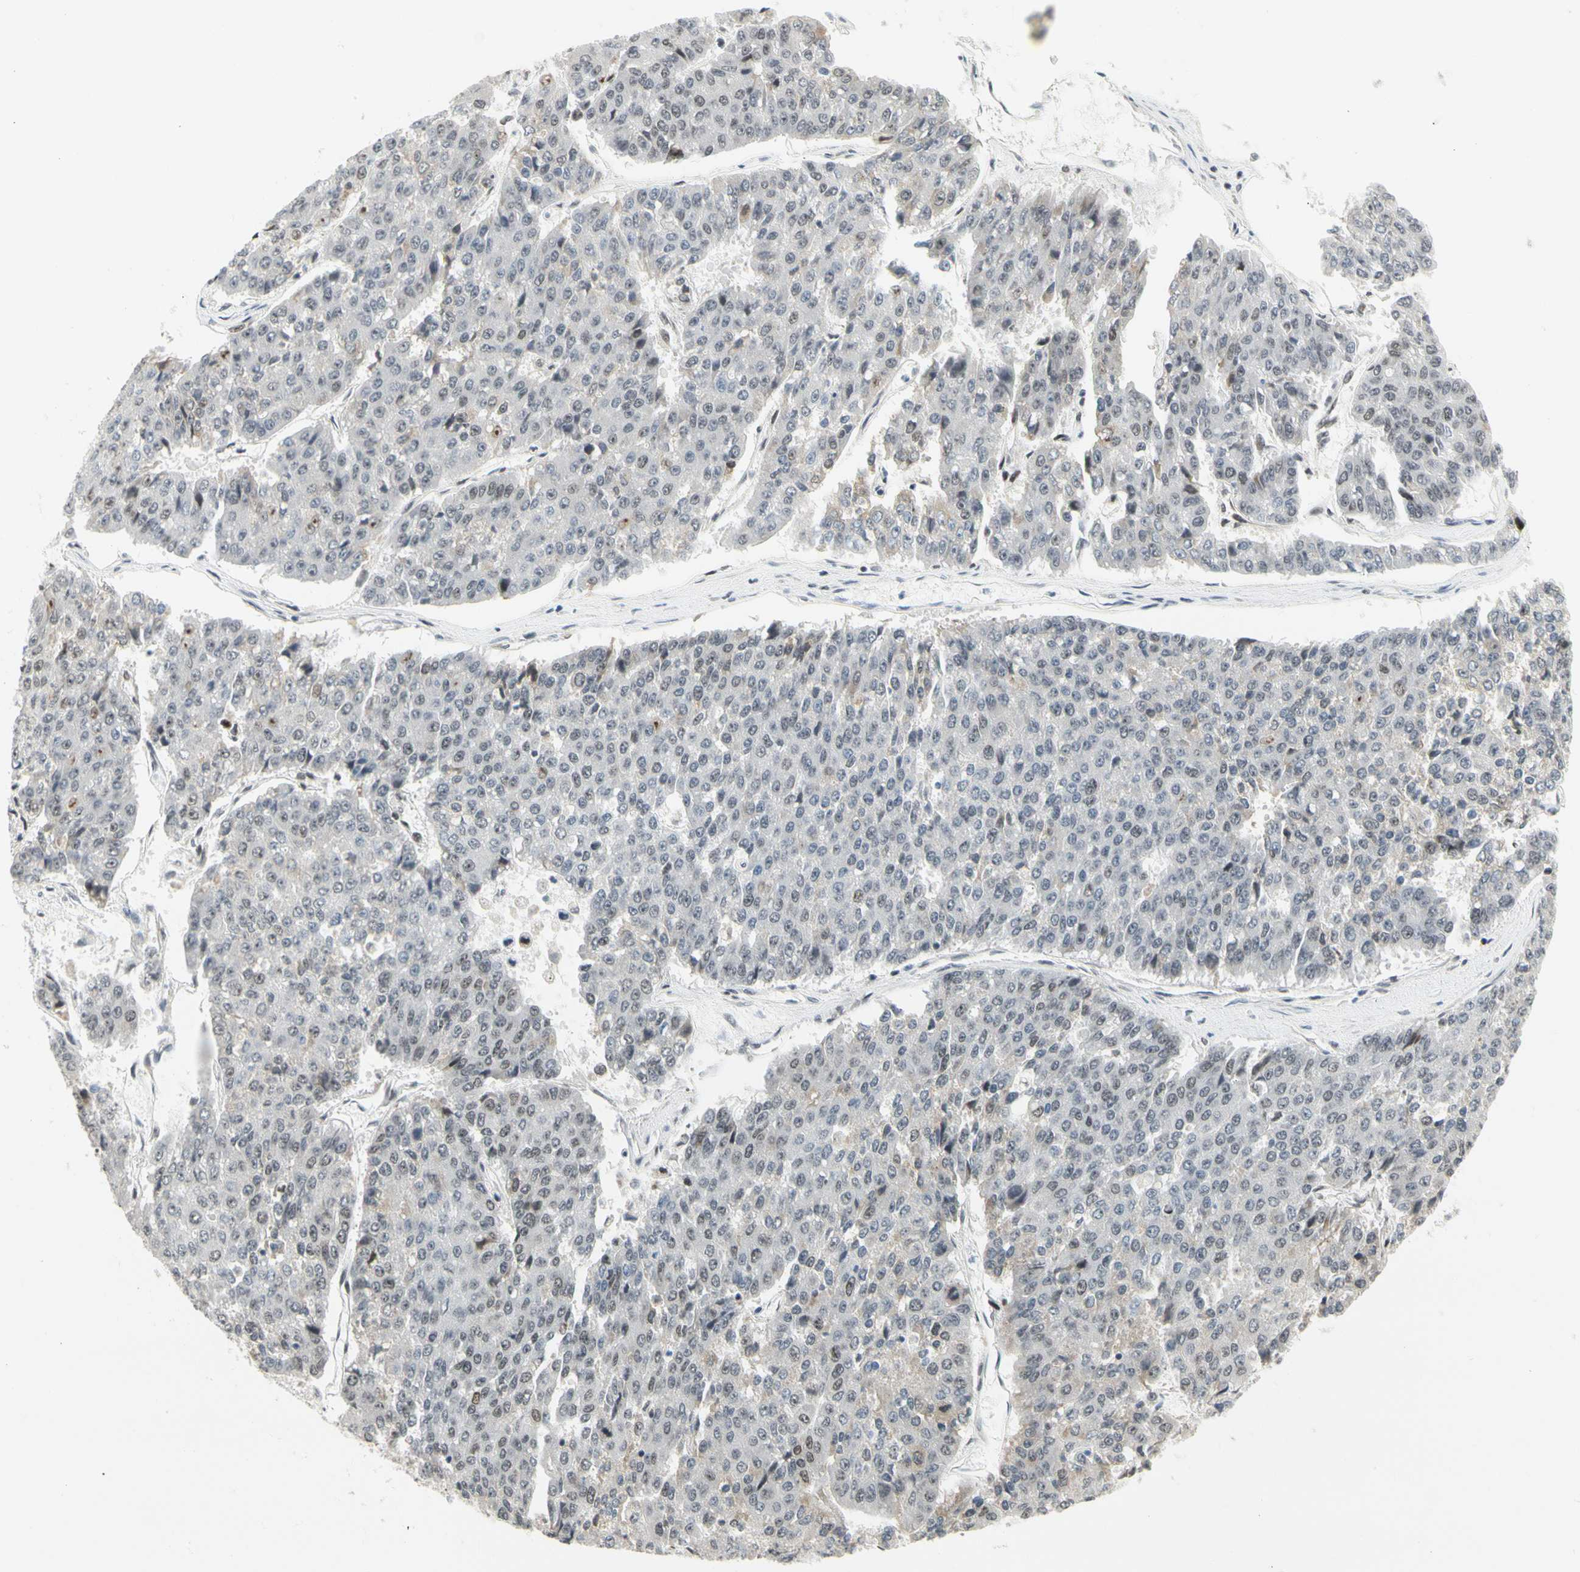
{"staining": {"intensity": "negative", "quantity": "none", "location": "none"}, "tissue": "pancreatic cancer", "cell_type": "Tumor cells", "image_type": "cancer", "snomed": [{"axis": "morphology", "description": "Adenocarcinoma, NOS"}, {"axis": "topography", "description": "Pancreas"}], "caption": "This is an immunohistochemistry (IHC) image of human adenocarcinoma (pancreatic). There is no expression in tumor cells.", "gene": "ZSCAN16", "patient": {"sex": "male", "age": 50}}